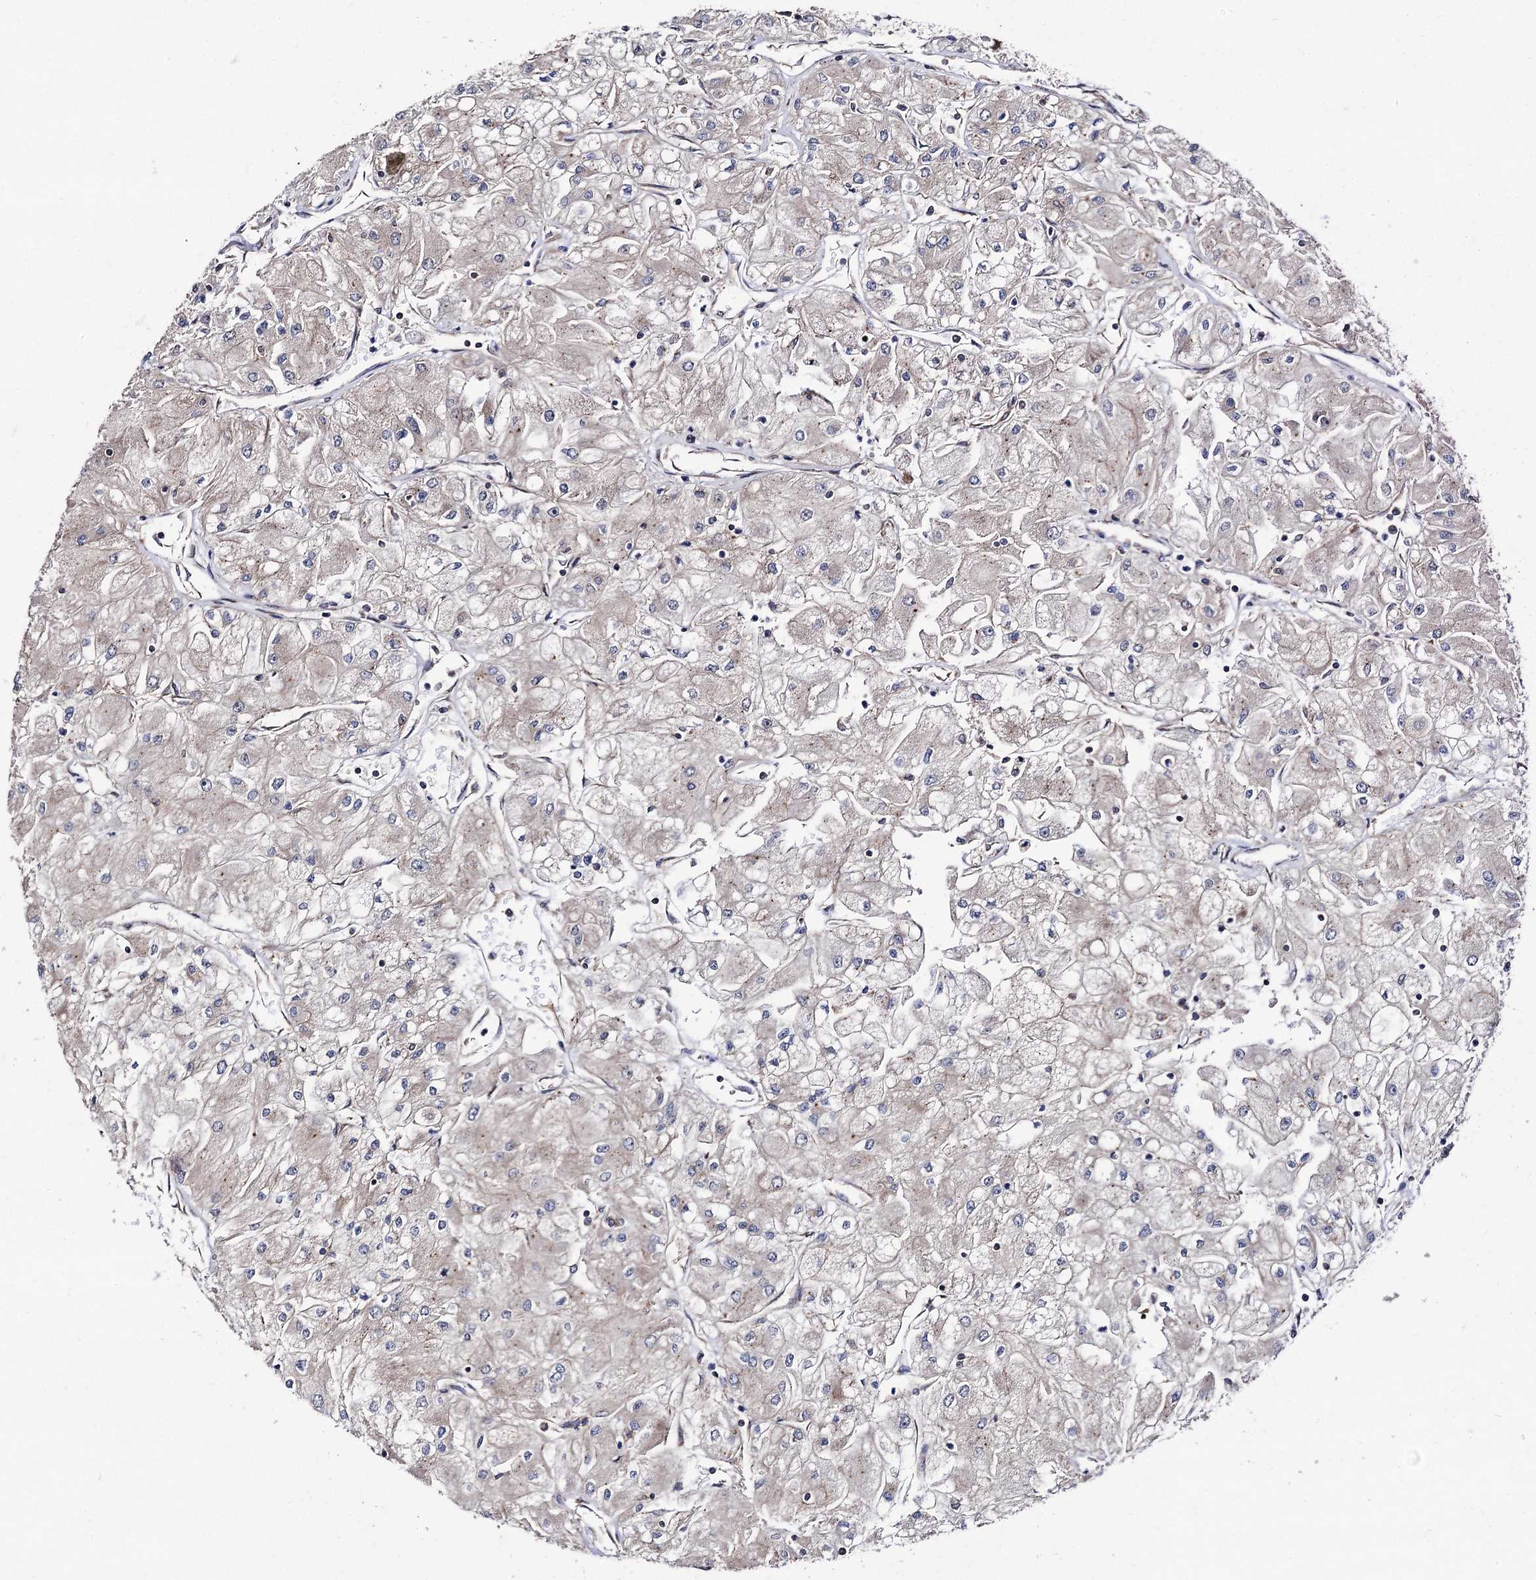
{"staining": {"intensity": "negative", "quantity": "none", "location": "none"}, "tissue": "renal cancer", "cell_type": "Tumor cells", "image_type": "cancer", "snomed": [{"axis": "morphology", "description": "Adenocarcinoma, NOS"}, {"axis": "topography", "description": "Kidney"}], "caption": "Protein analysis of renal adenocarcinoma displays no significant staining in tumor cells.", "gene": "DYDC1", "patient": {"sex": "male", "age": 80}}